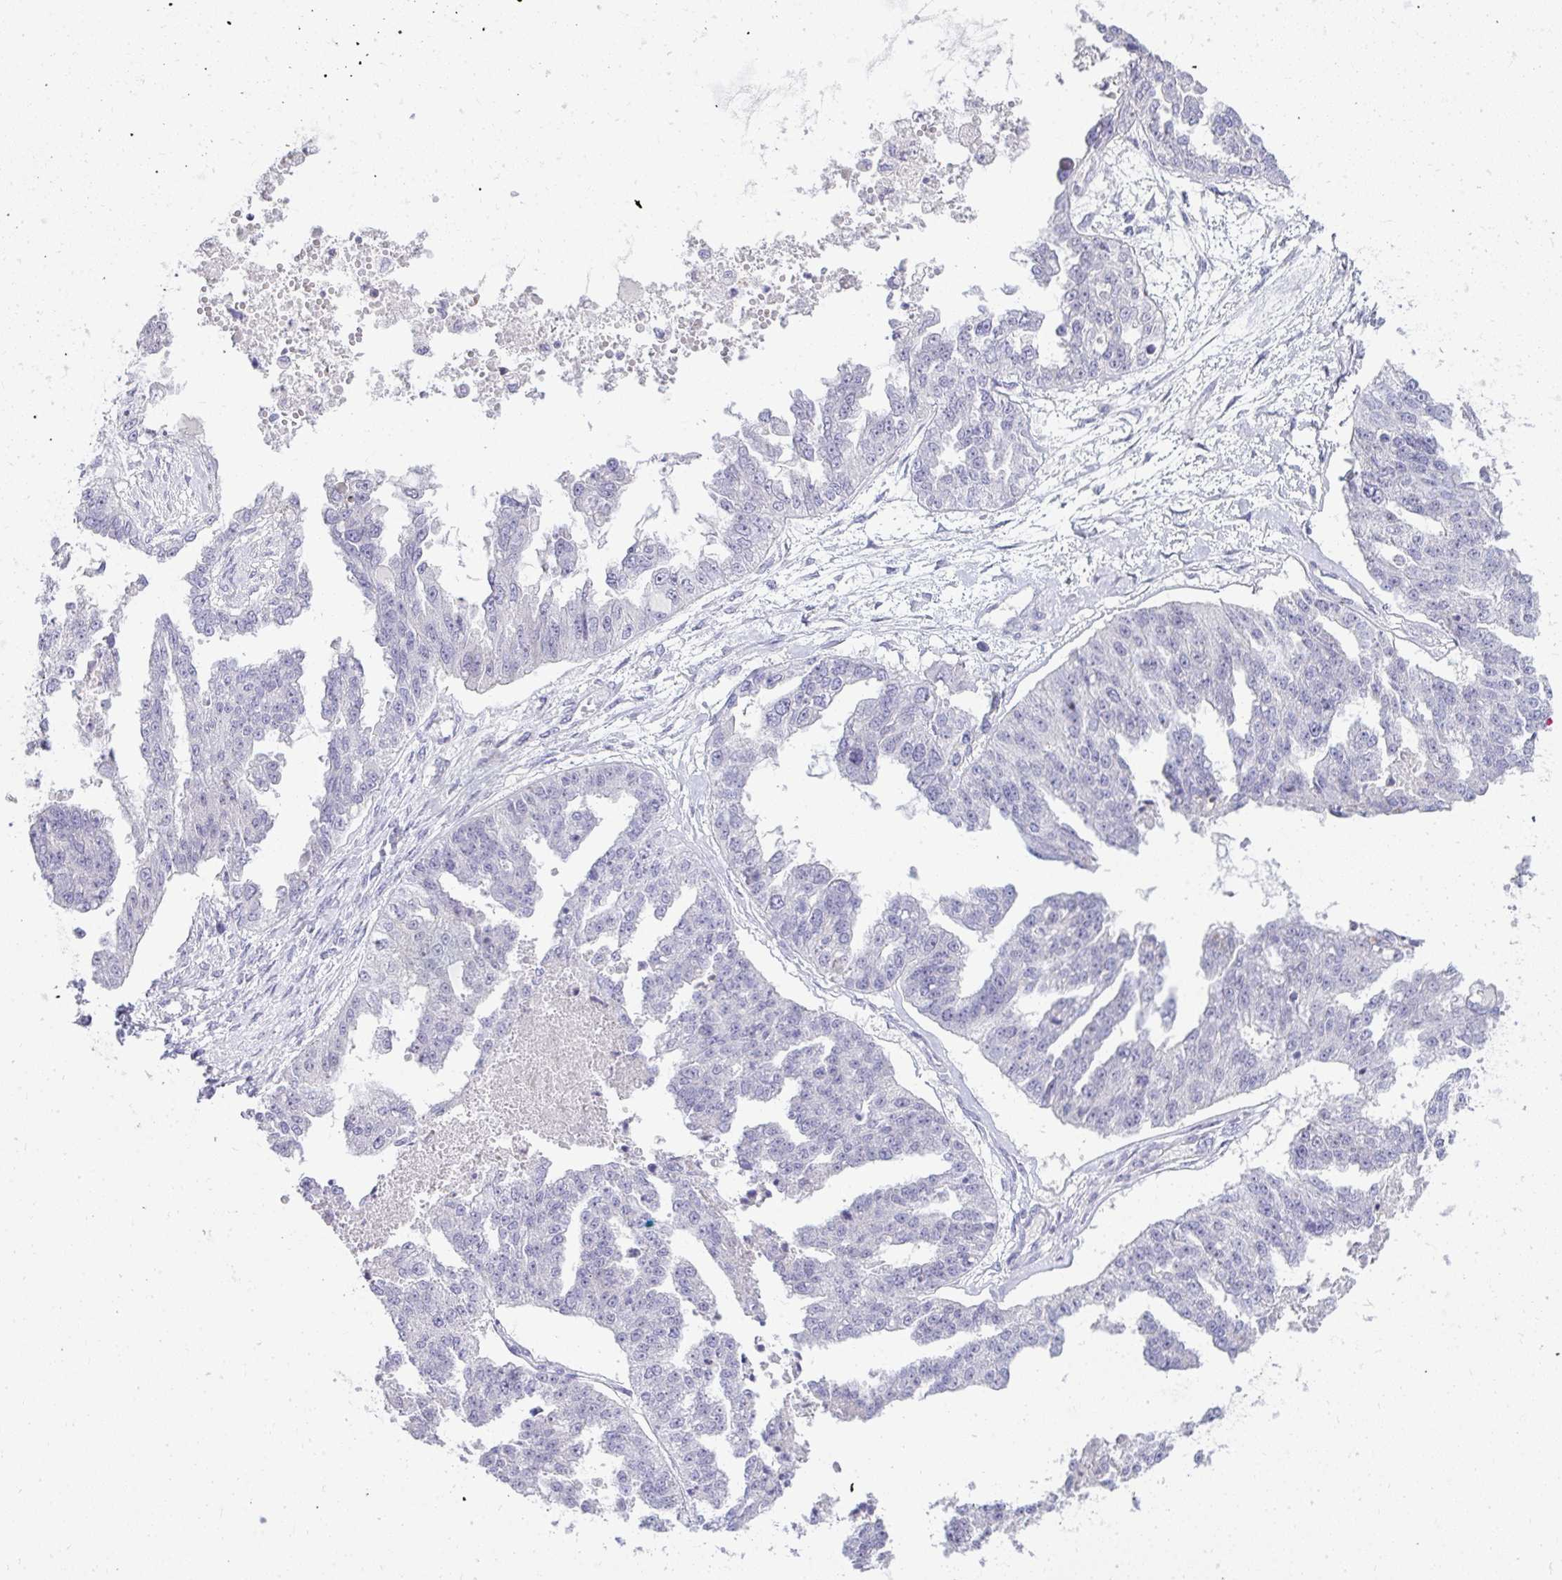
{"staining": {"intensity": "negative", "quantity": "none", "location": "none"}, "tissue": "ovarian cancer", "cell_type": "Tumor cells", "image_type": "cancer", "snomed": [{"axis": "morphology", "description": "Cystadenocarcinoma, serous, NOS"}, {"axis": "topography", "description": "Ovary"}], "caption": "IHC image of ovarian cancer stained for a protein (brown), which reveals no staining in tumor cells.", "gene": "EID3", "patient": {"sex": "female", "age": 58}}